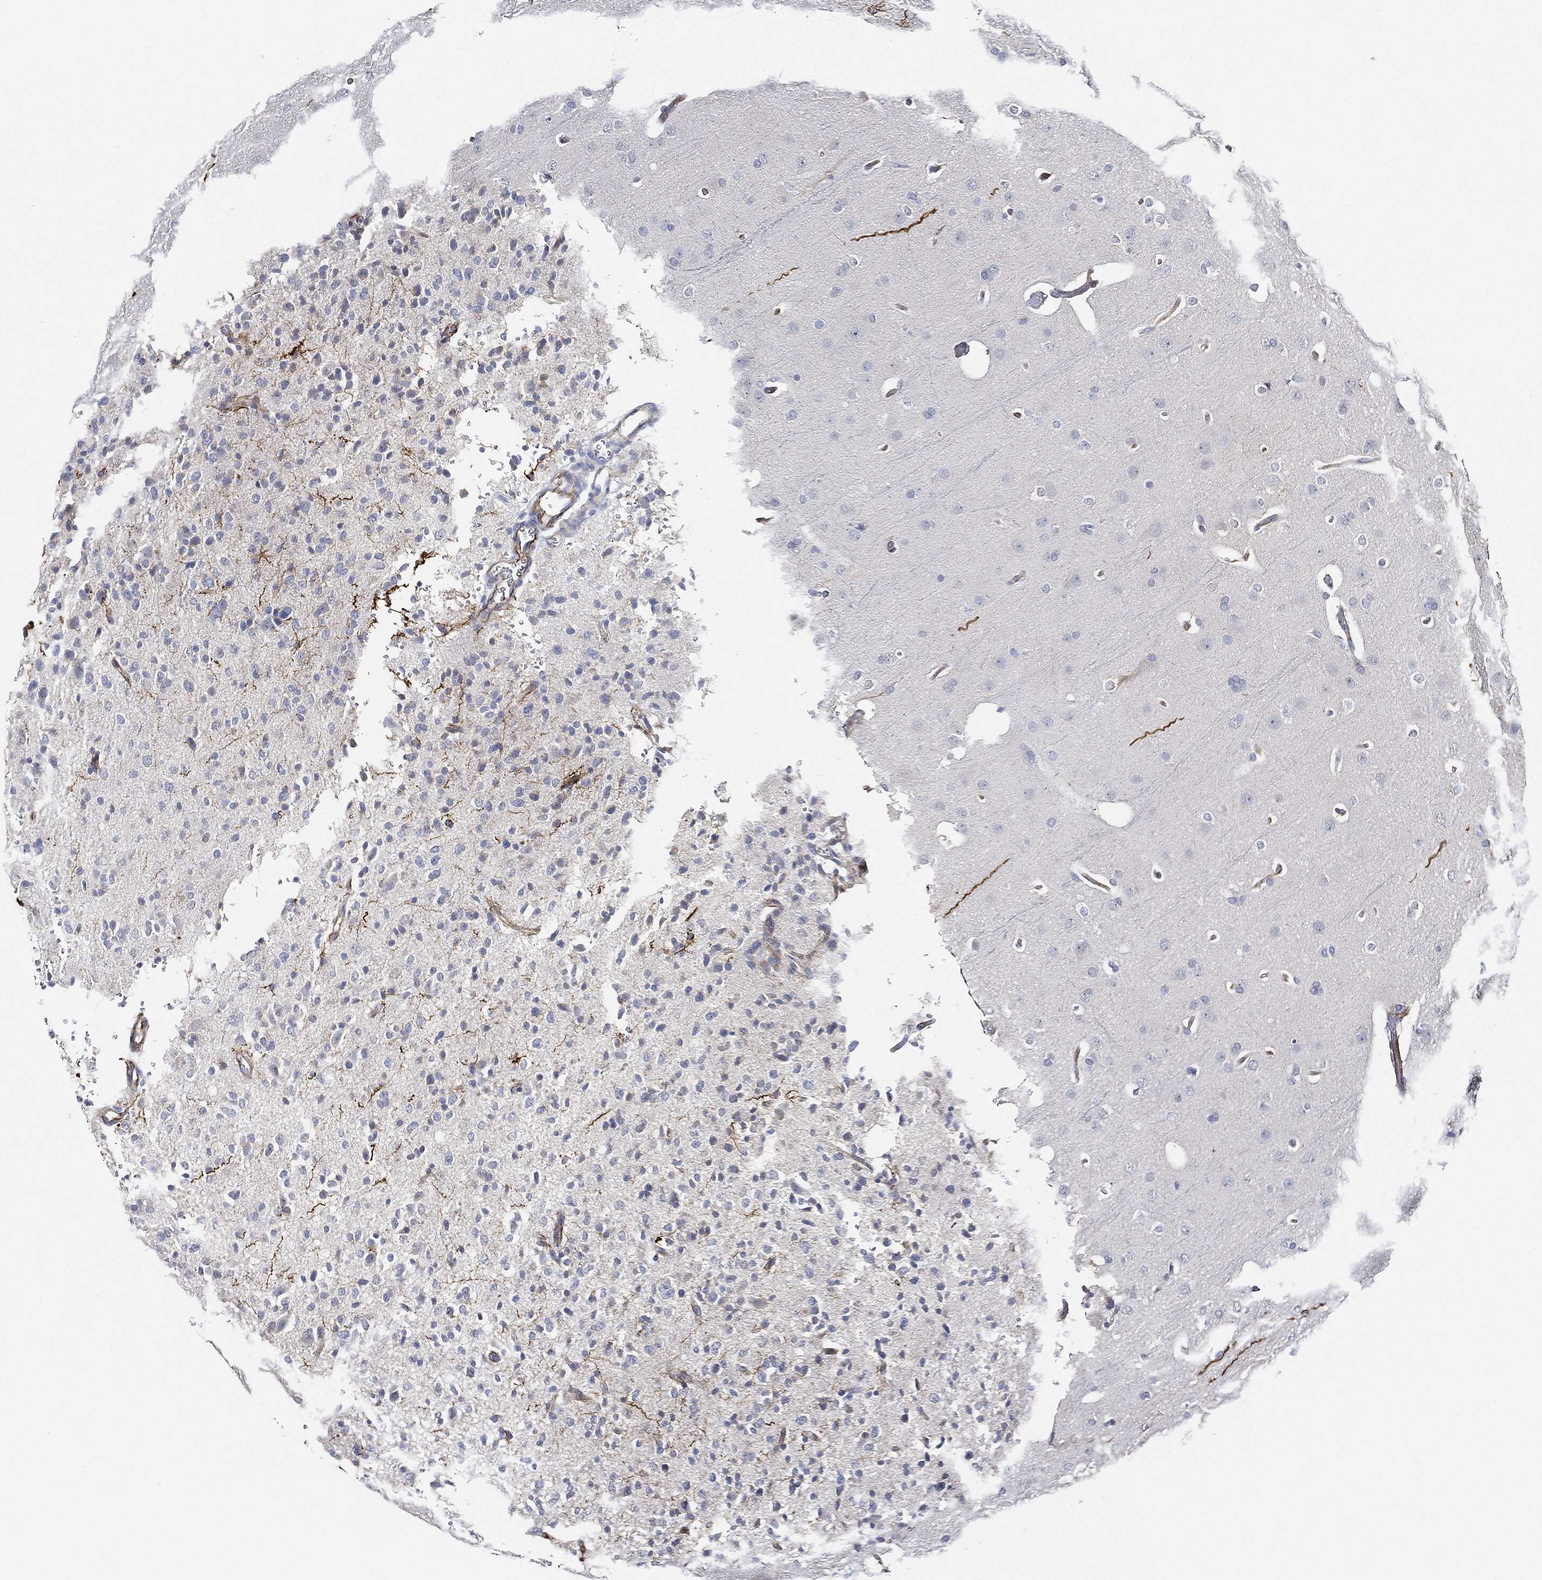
{"staining": {"intensity": "negative", "quantity": "none", "location": "none"}, "tissue": "glioma", "cell_type": "Tumor cells", "image_type": "cancer", "snomed": [{"axis": "morphology", "description": "Glioma, malignant, Low grade"}, {"axis": "topography", "description": "Brain"}], "caption": "This is a image of IHC staining of low-grade glioma (malignant), which shows no expression in tumor cells.", "gene": "THSD1", "patient": {"sex": "male", "age": 41}}